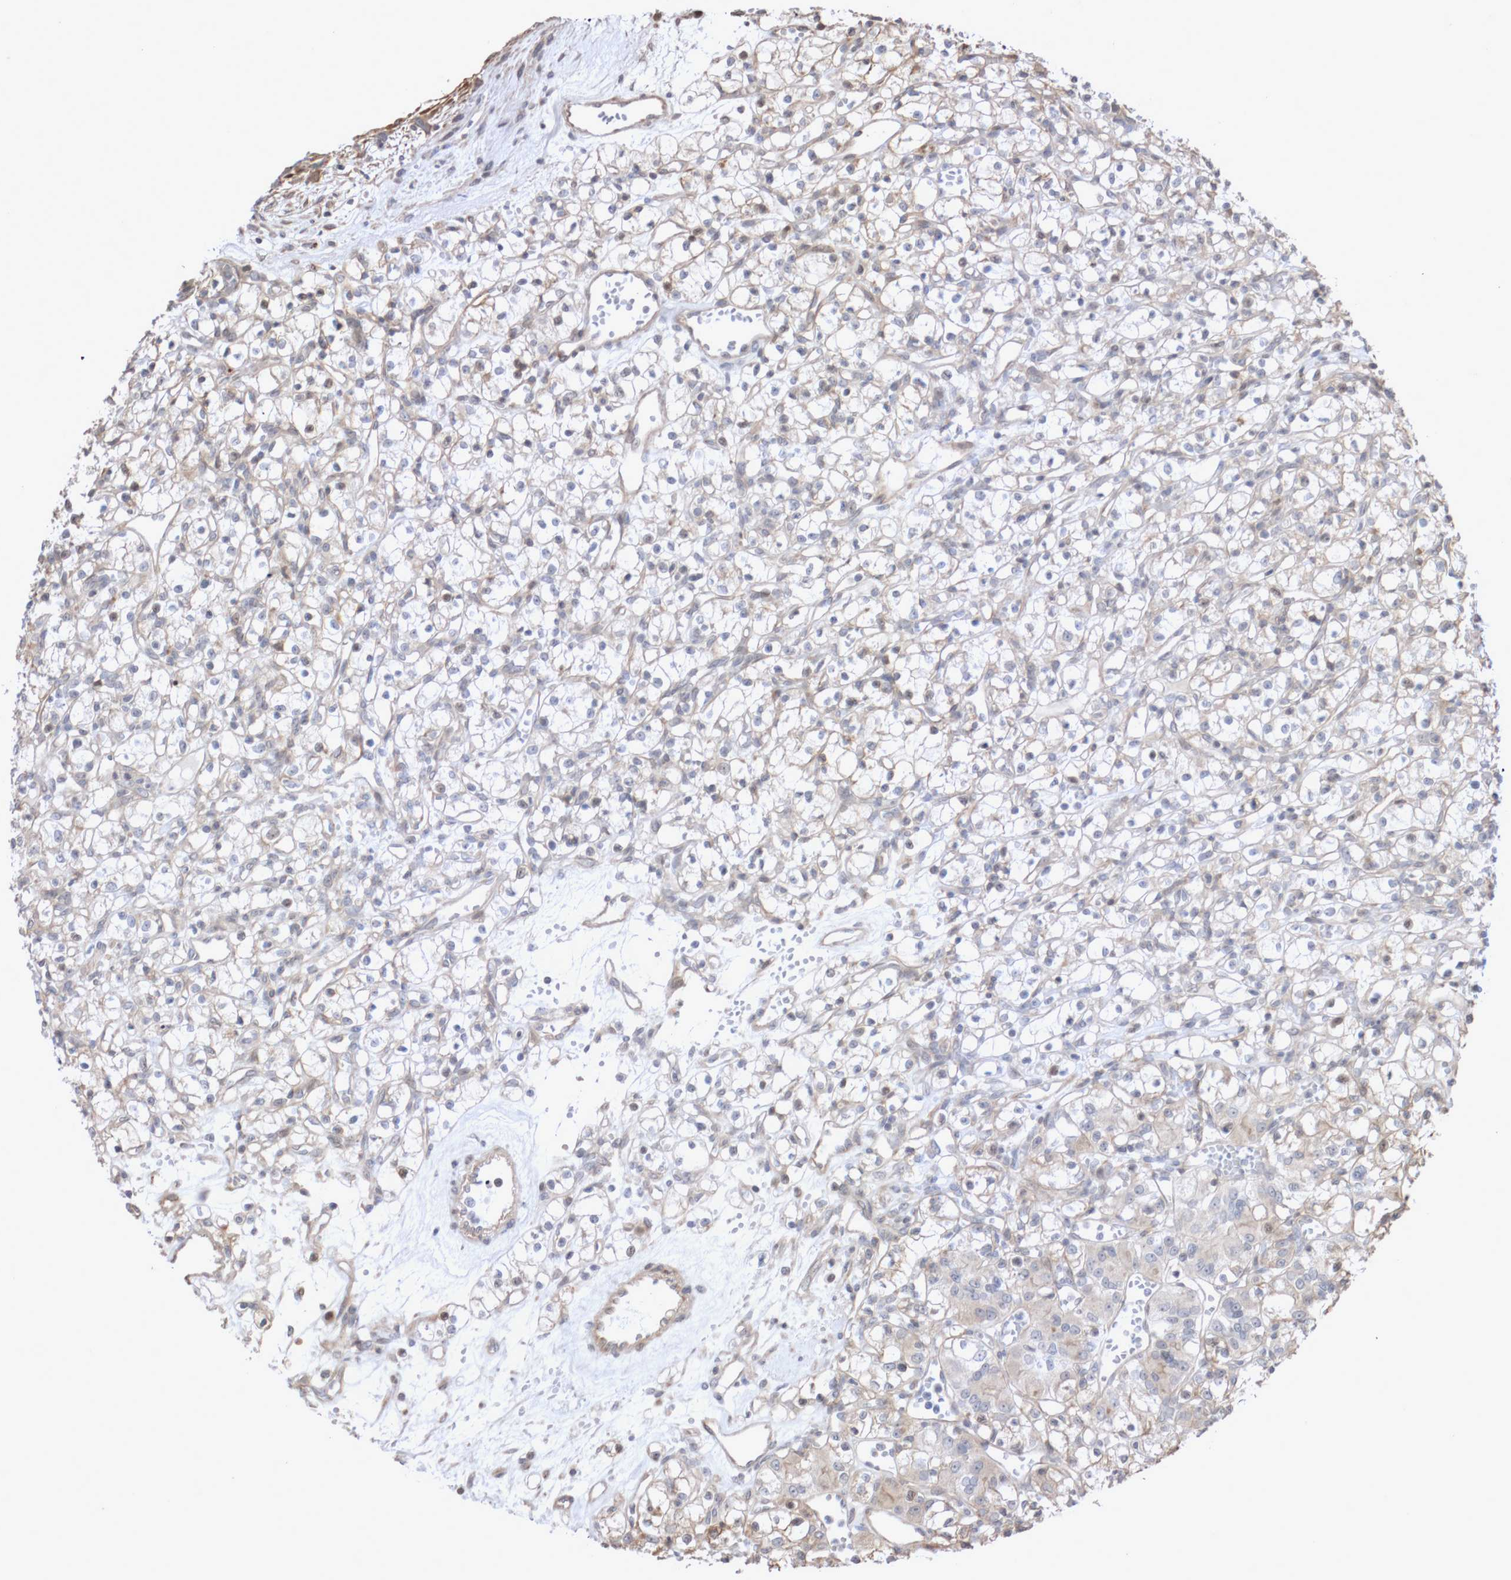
{"staining": {"intensity": "negative", "quantity": "none", "location": "none"}, "tissue": "renal cancer", "cell_type": "Tumor cells", "image_type": "cancer", "snomed": [{"axis": "morphology", "description": "Adenocarcinoma, NOS"}, {"axis": "topography", "description": "Kidney"}], "caption": "Tumor cells show no significant protein expression in adenocarcinoma (renal).", "gene": "DPH7", "patient": {"sex": "female", "age": 59}}